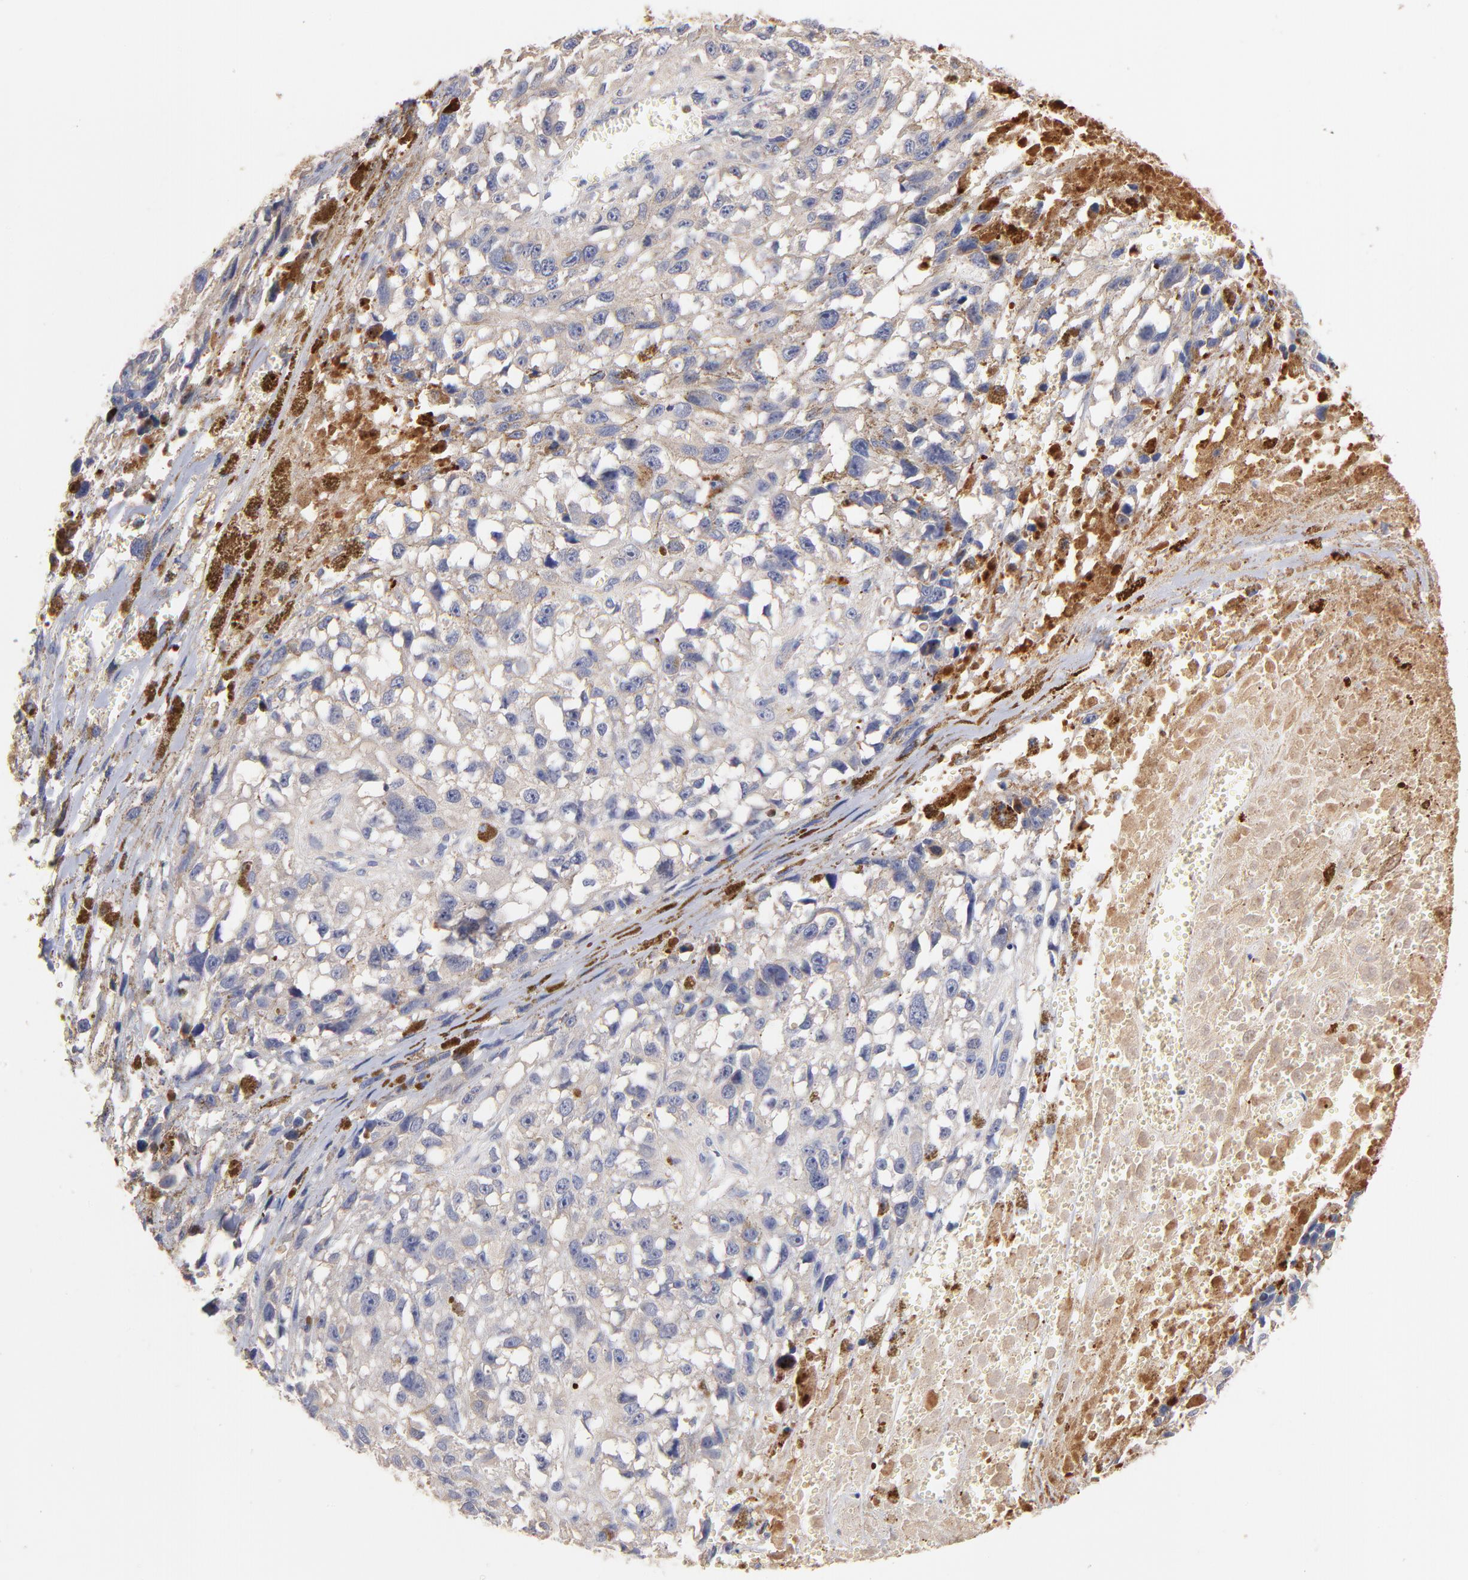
{"staining": {"intensity": "negative", "quantity": "none", "location": "none"}, "tissue": "melanoma", "cell_type": "Tumor cells", "image_type": "cancer", "snomed": [{"axis": "morphology", "description": "Malignant melanoma, Metastatic site"}, {"axis": "topography", "description": "Lymph node"}], "caption": "Image shows no significant protein positivity in tumor cells of malignant melanoma (metastatic site).", "gene": "KREMEN2", "patient": {"sex": "male", "age": 59}}